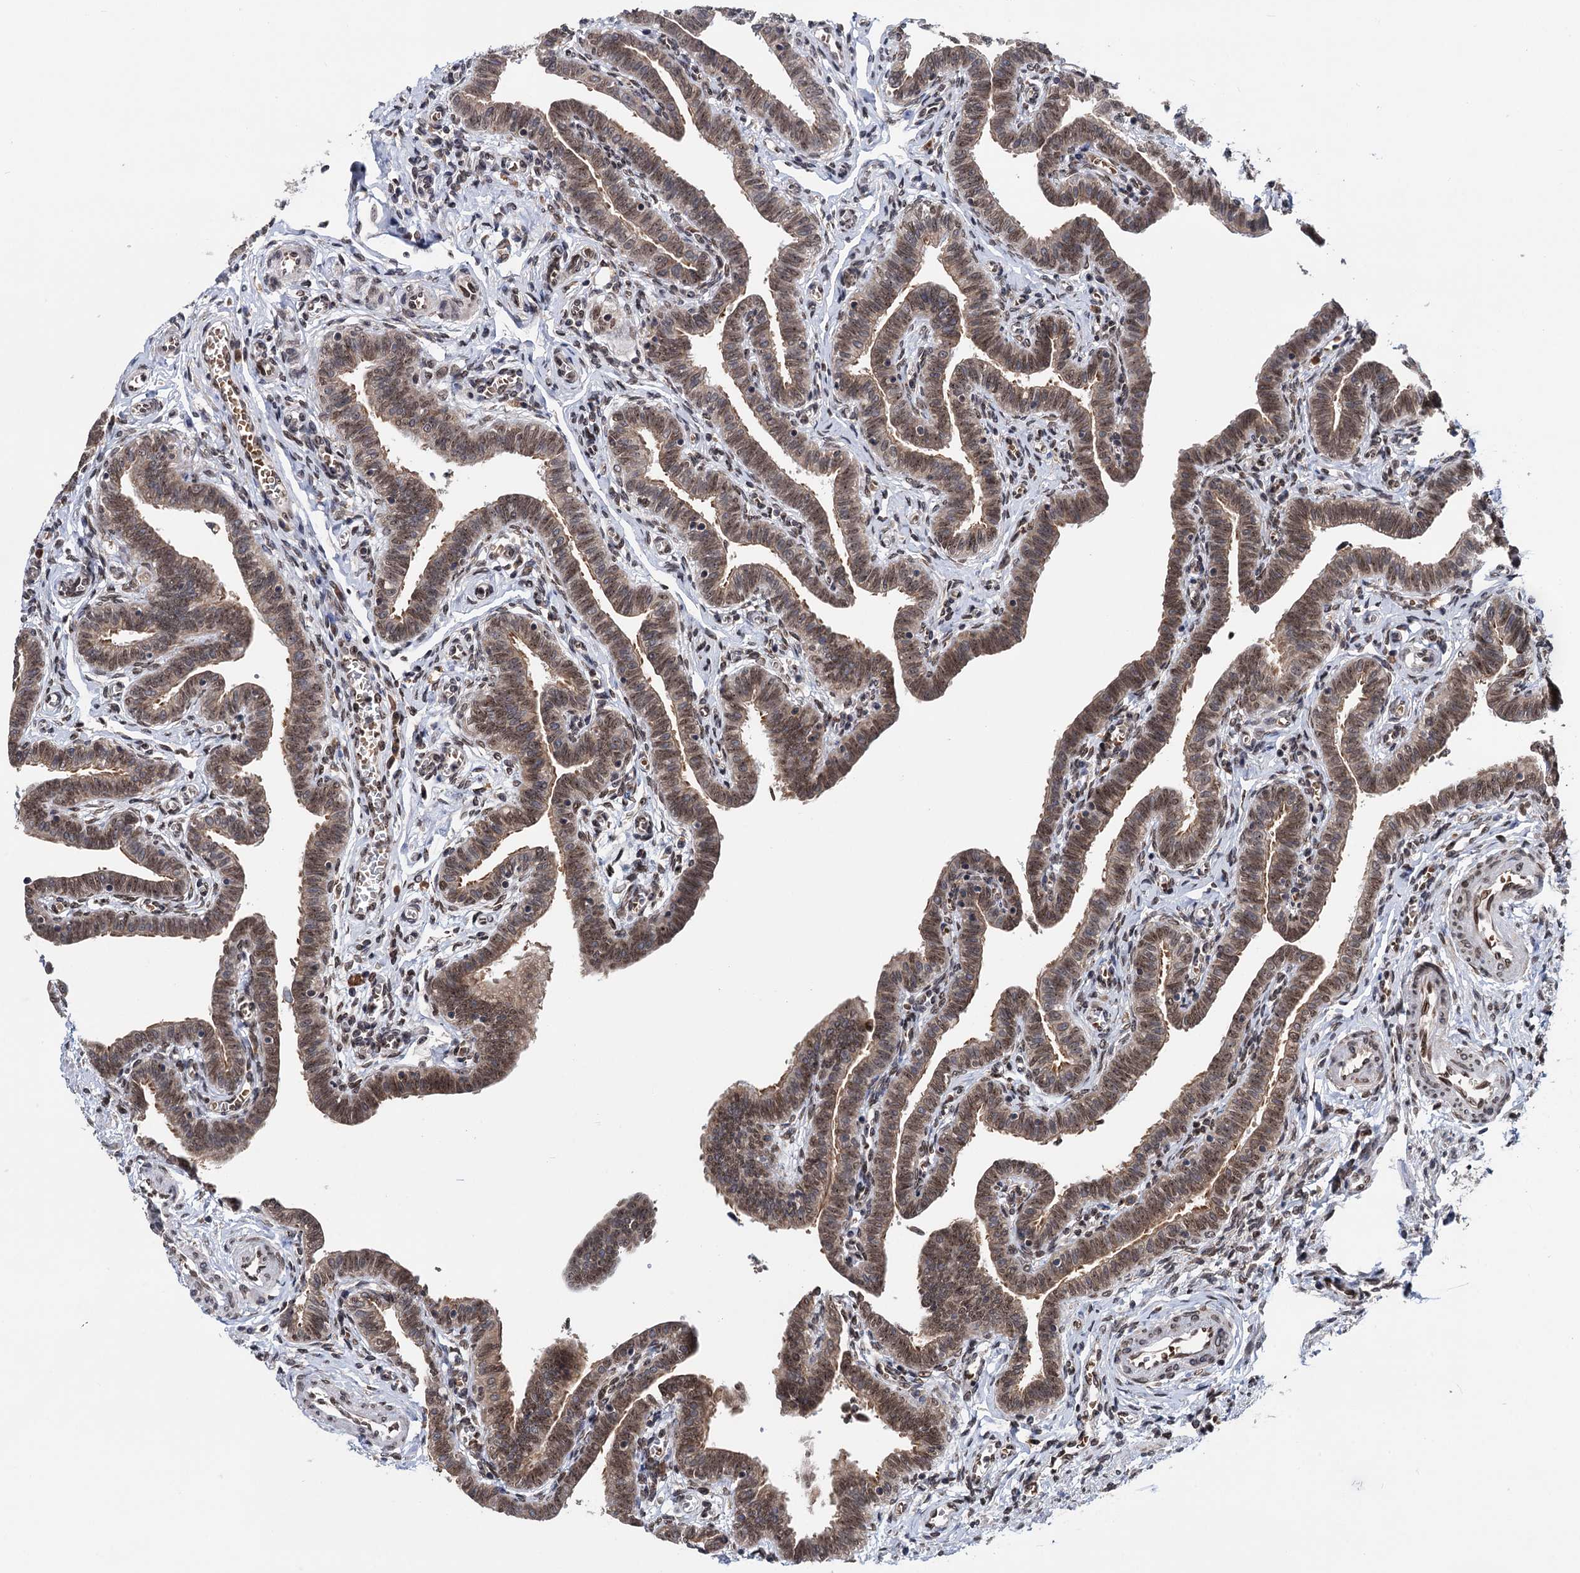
{"staining": {"intensity": "moderate", "quantity": ">75%", "location": "cytoplasmic/membranous,nuclear"}, "tissue": "fallopian tube", "cell_type": "Glandular cells", "image_type": "normal", "snomed": [{"axis": "morphology", "description": "Normal tissue, NOS"}, {"axis": "topography", "description": "Fallopian tube"}], "caption": "DAB immunohistochemical staining of normal fallopian tube displays moderate cytoplasmic/membranous,nuclear protein expression in about >75% of glandular cells.", "gene": "MESD", "patient": {"sex": "female", "age": 36}}